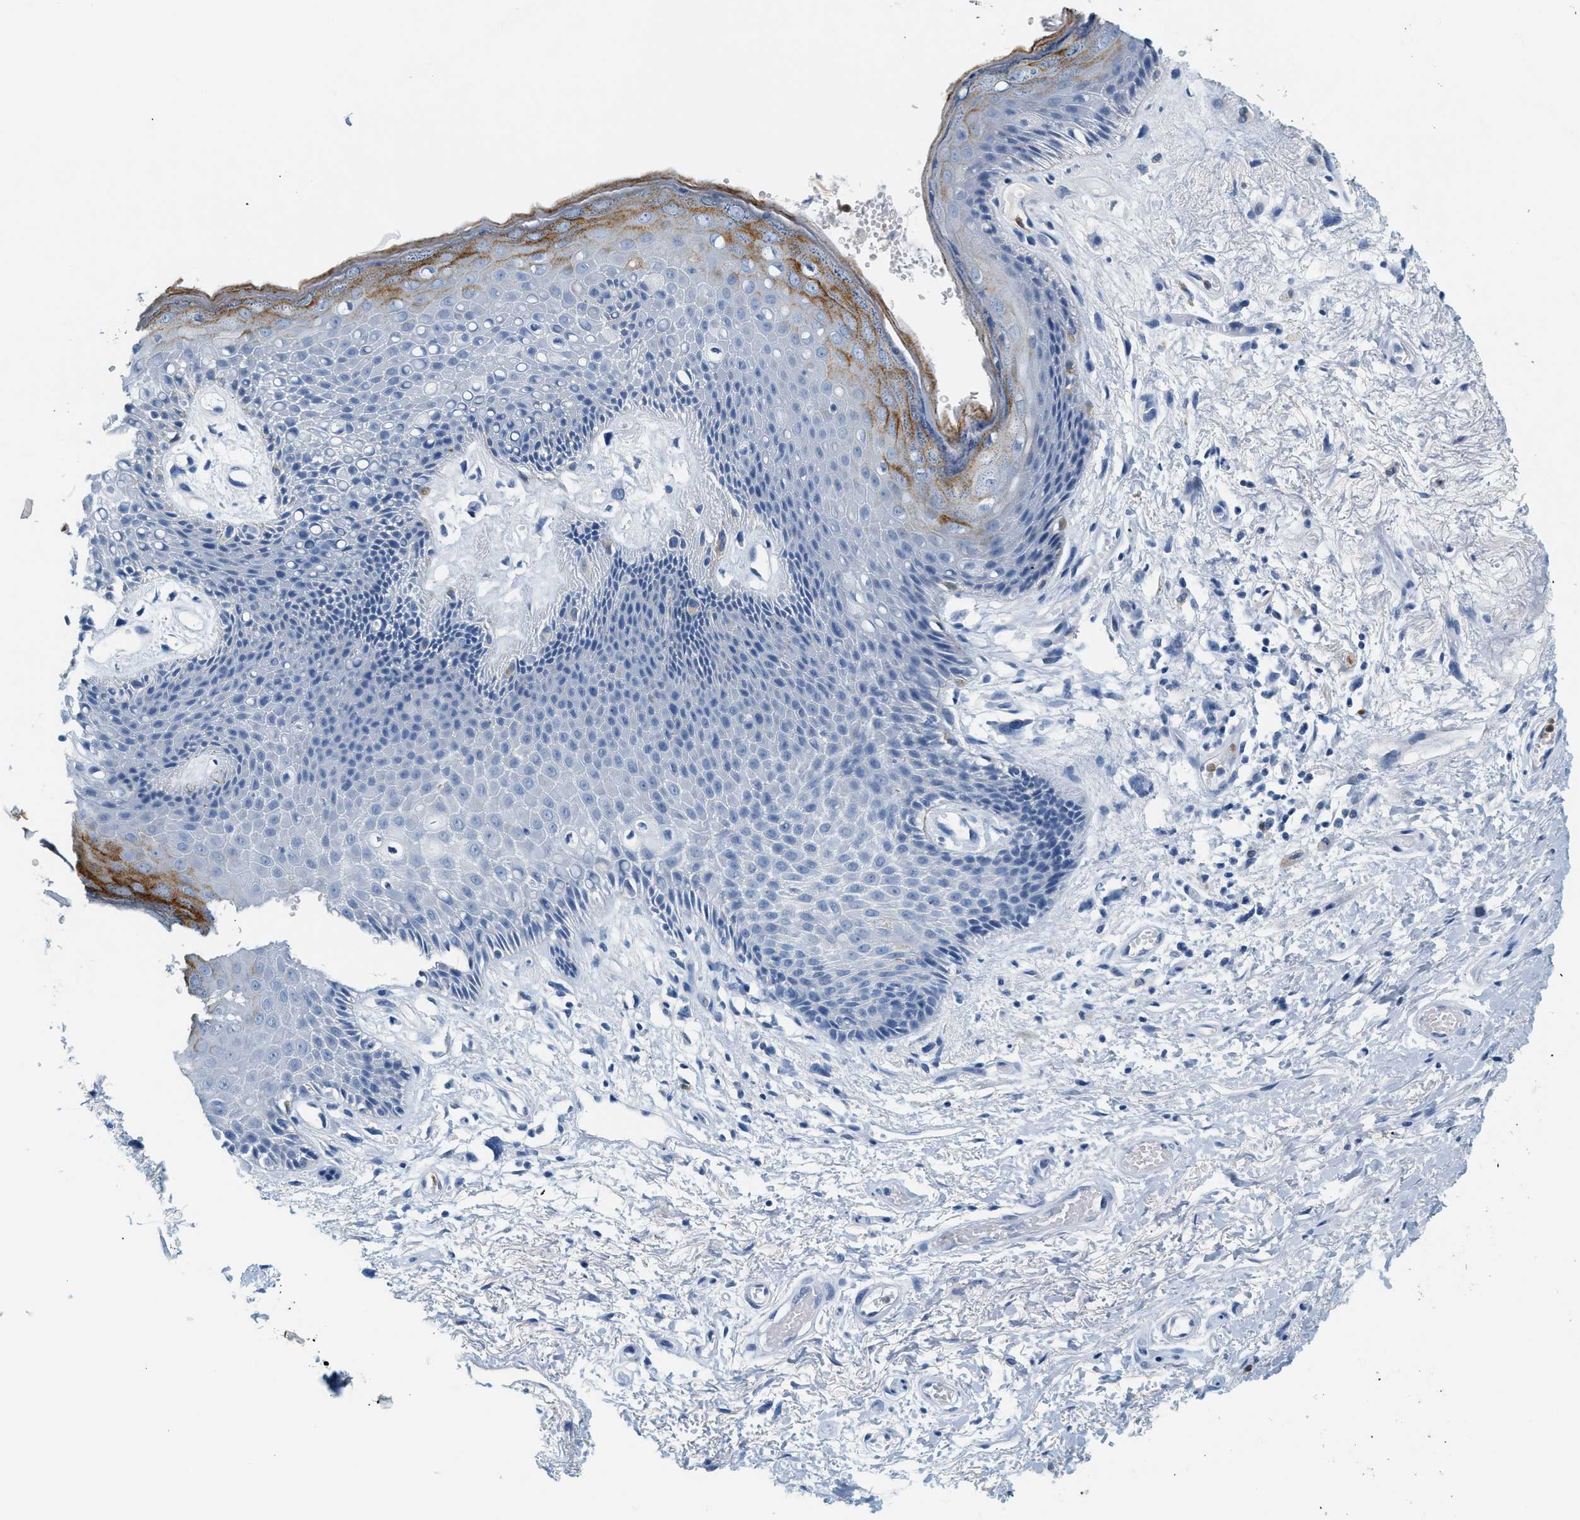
{"staining": {"intensity": "moderate", "quantity": "<25%", "location": "cytoplasmic/membranous"}, "tissue": "skin", "cell_type": "Epidermal cells", "image_type": "normal", "snomed": [{"axis": "morphology", "description": "Normal tissue, NOS"}, {"axis": "topography", "description": "Anal"}], "caption": "High-power microscopy captured an IHC photomicrograph of benign skin, revealing moderate cytoplasmic/membranous expression in approximately <25% of epidermal cells. (DAB = brown stain, brightfield microscopy at high magnification).", "gene": "LCN2", "patient": {"sex": "female", "age": 46}}